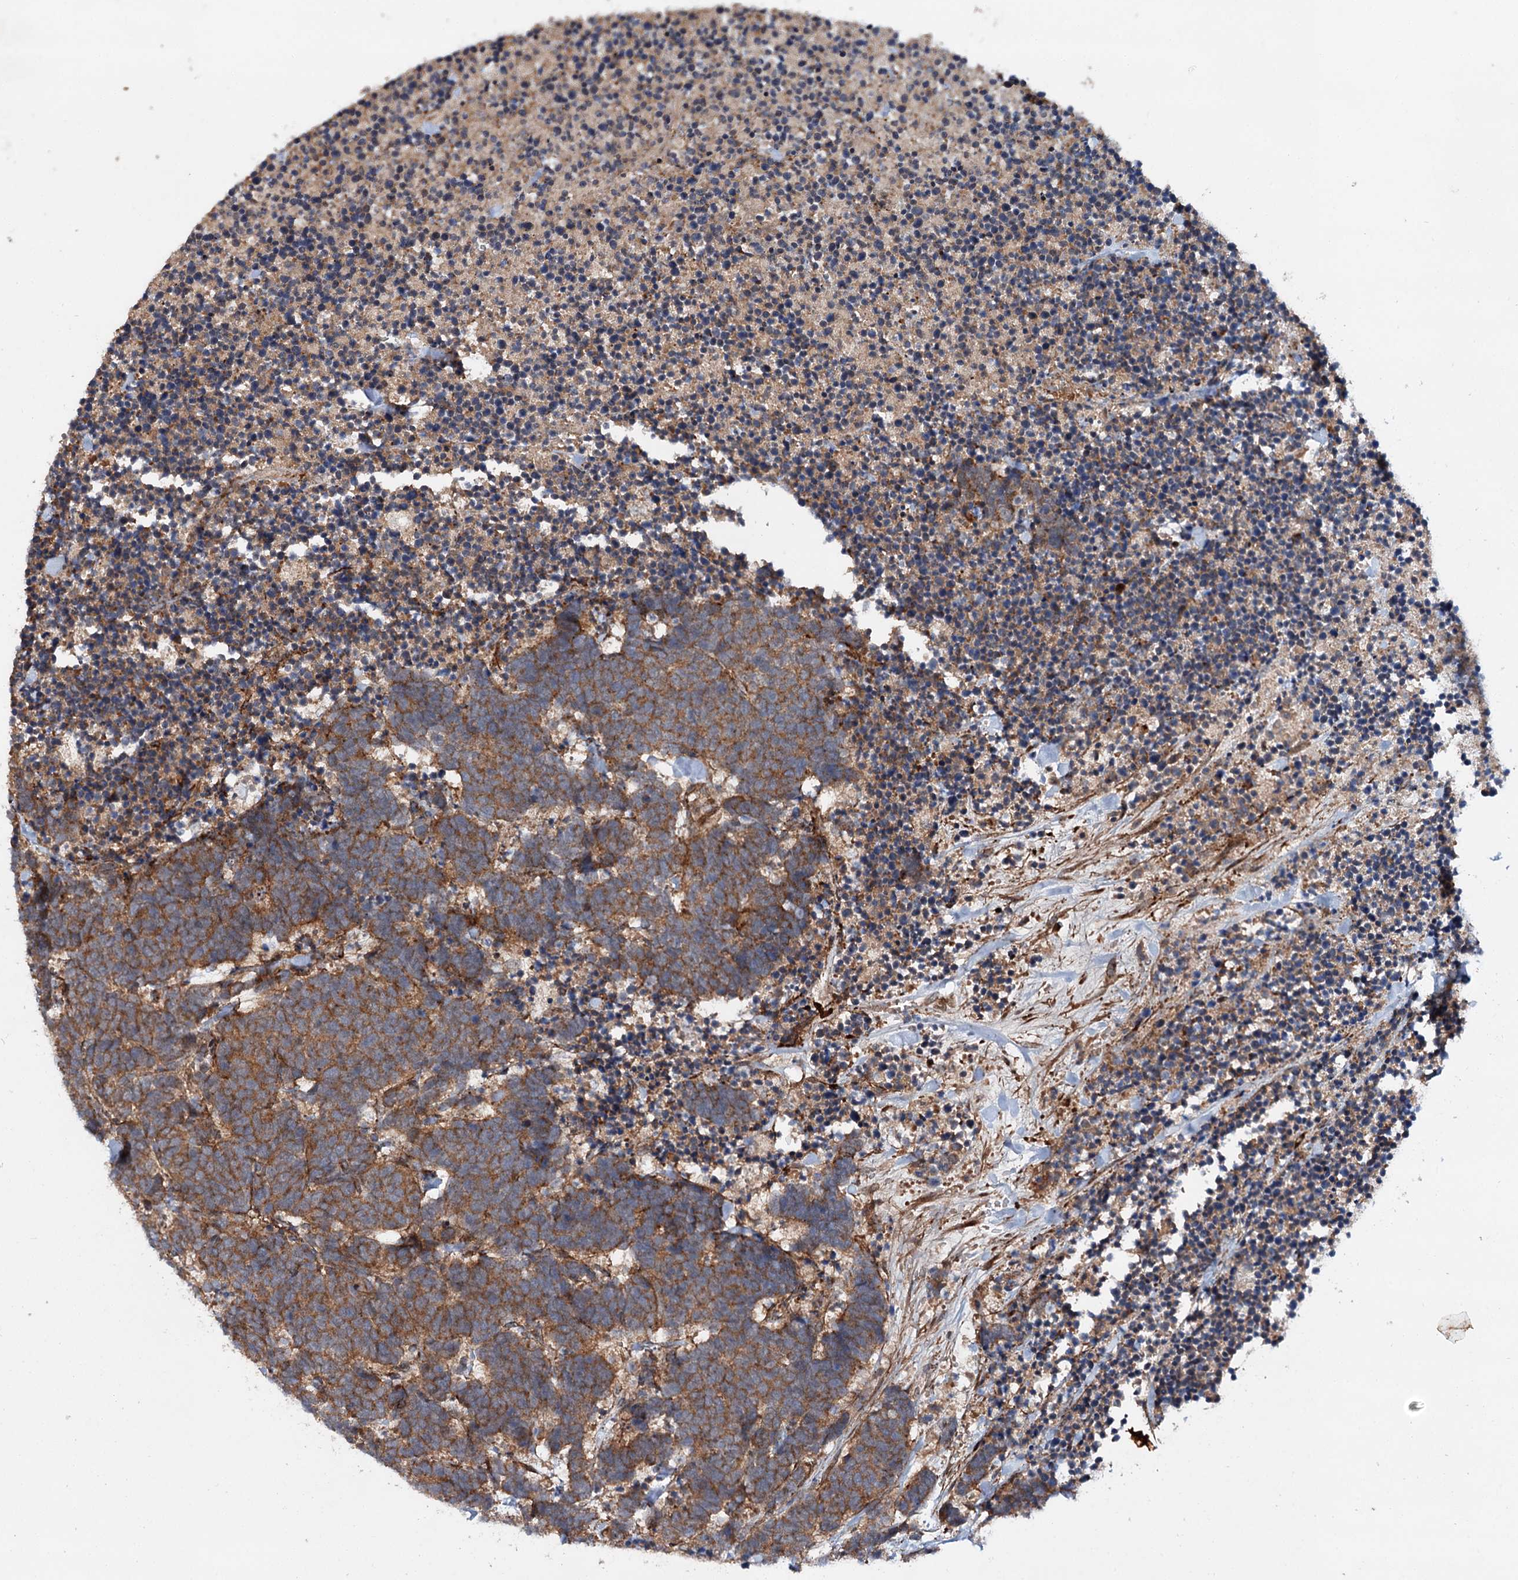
{"staining": {"intensity": "moderate", "quantity": ">75%", "location": "cytoplasmic/membranous"}, "tissue": "carcinoid", "cell_type": "Tumor cells", "image_type": "cancer", "snomed": [{"axis": "morphology", "description": "Carcinoma, NOS"}, {"axis": "morphology", "description": "Carcinoid, malignant, NOS"}, {"axis": "topography", "description": "Urinary bladder"}], "caption": "Immunohistochemical staining of human carcinoid exhibits medium levels of moderate cytoplasmic/membranous expression in approximately >75% of tumor cells.", "gene": "ADGRG4", "patient": {"sex": "male", "age": 57}}